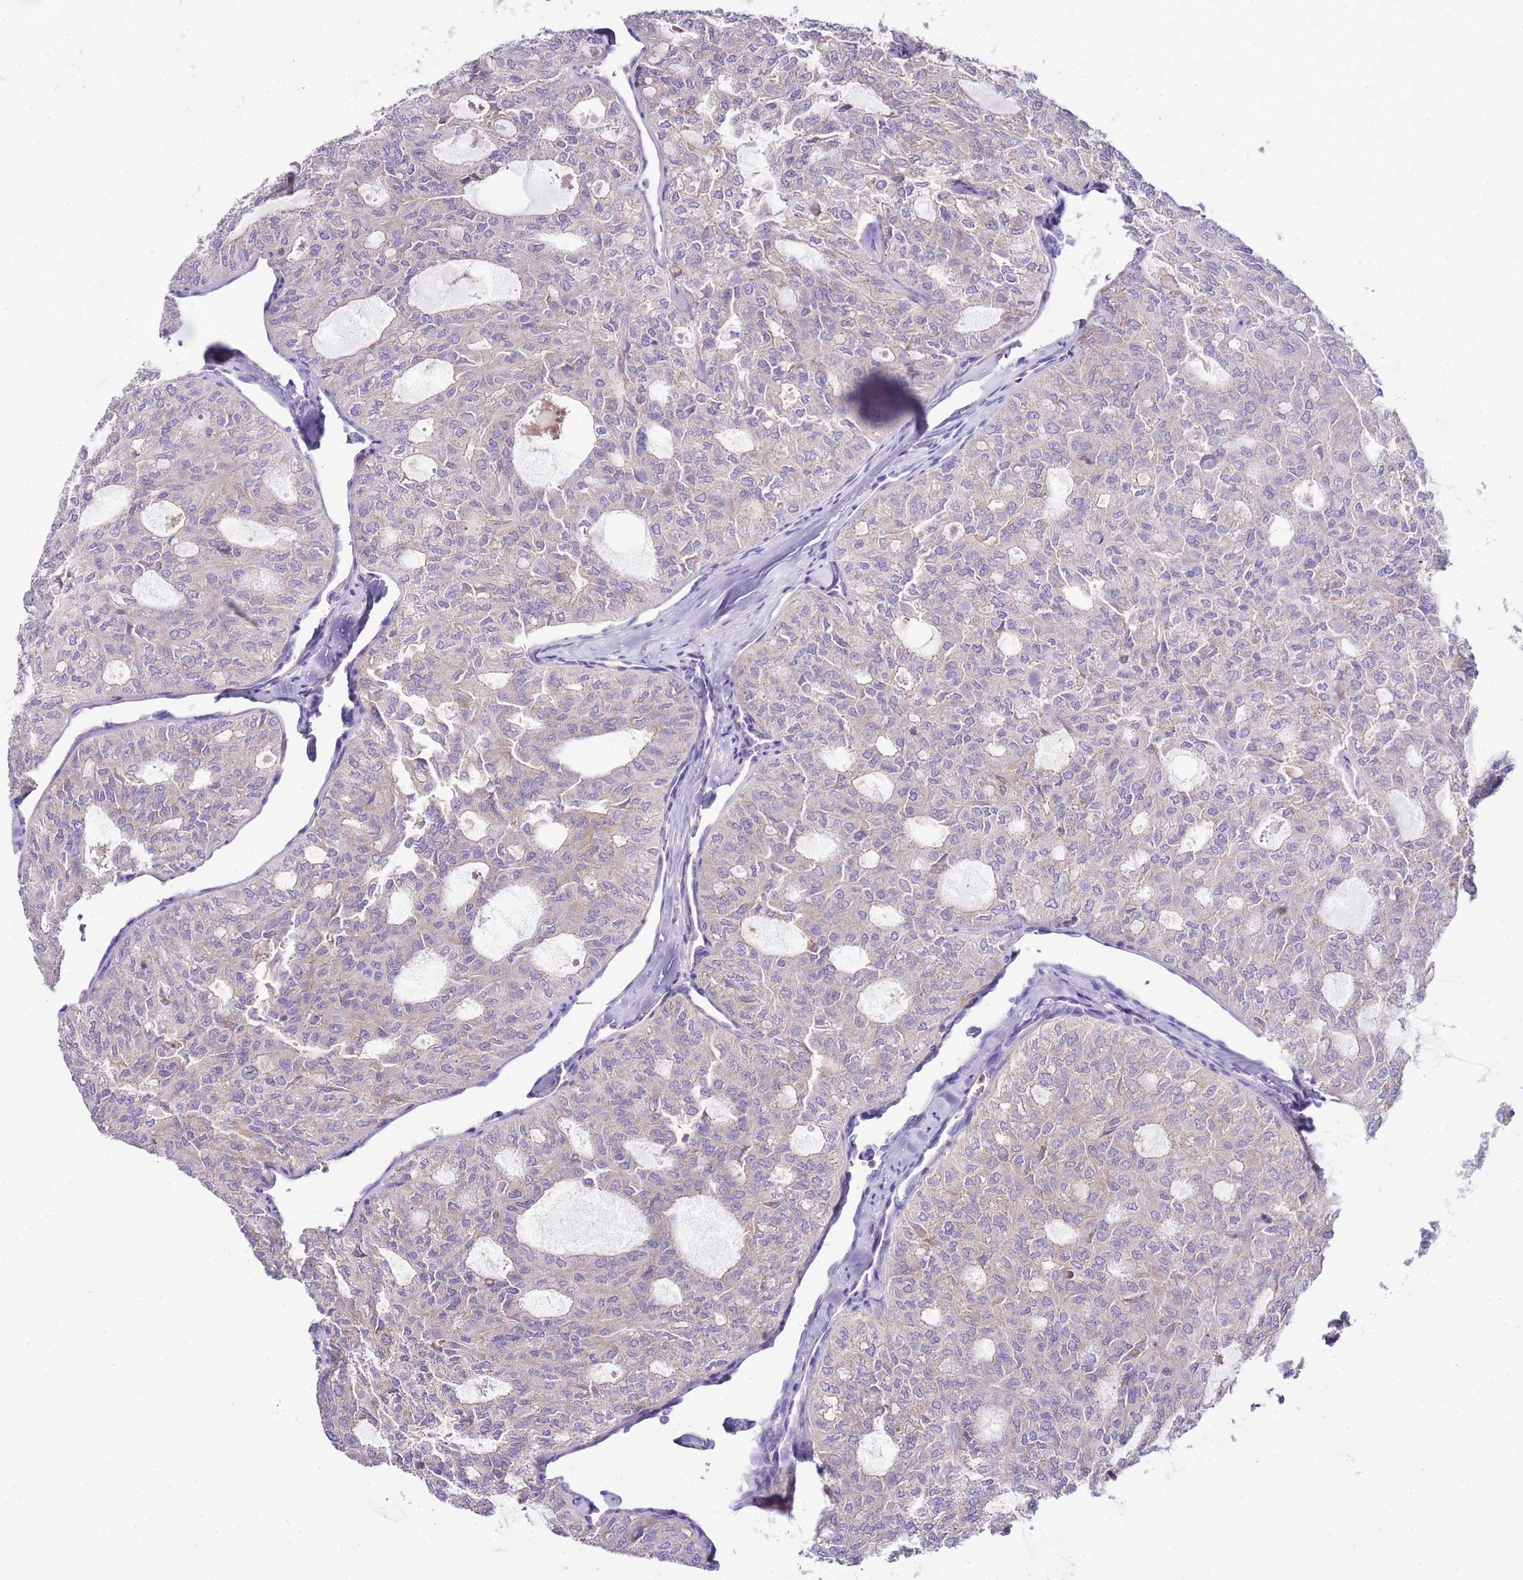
{"staining": {"intensity": "weak", "quantity": "<25%", "location": "cytoplasmic/membranous"}, "tissue": "thyroid cancer", "cell_type": "Tumor cells", "image_type": "cancer", "snomed": [{"axis": "morphology", "description": "Follicular adenoma carcinoma, NOS"}, {"axis": "topography", "description": "Thyroid gland"}], "caption": "Immunohistochemistry (IHC) micrograph of thyroid cancer (follicular adenoma carcinoma) stained for a protein (brown), which reveals no positivity in tumor cells.", "gene": "RPS10", "patient": {"sex": "male", "age": 75}}